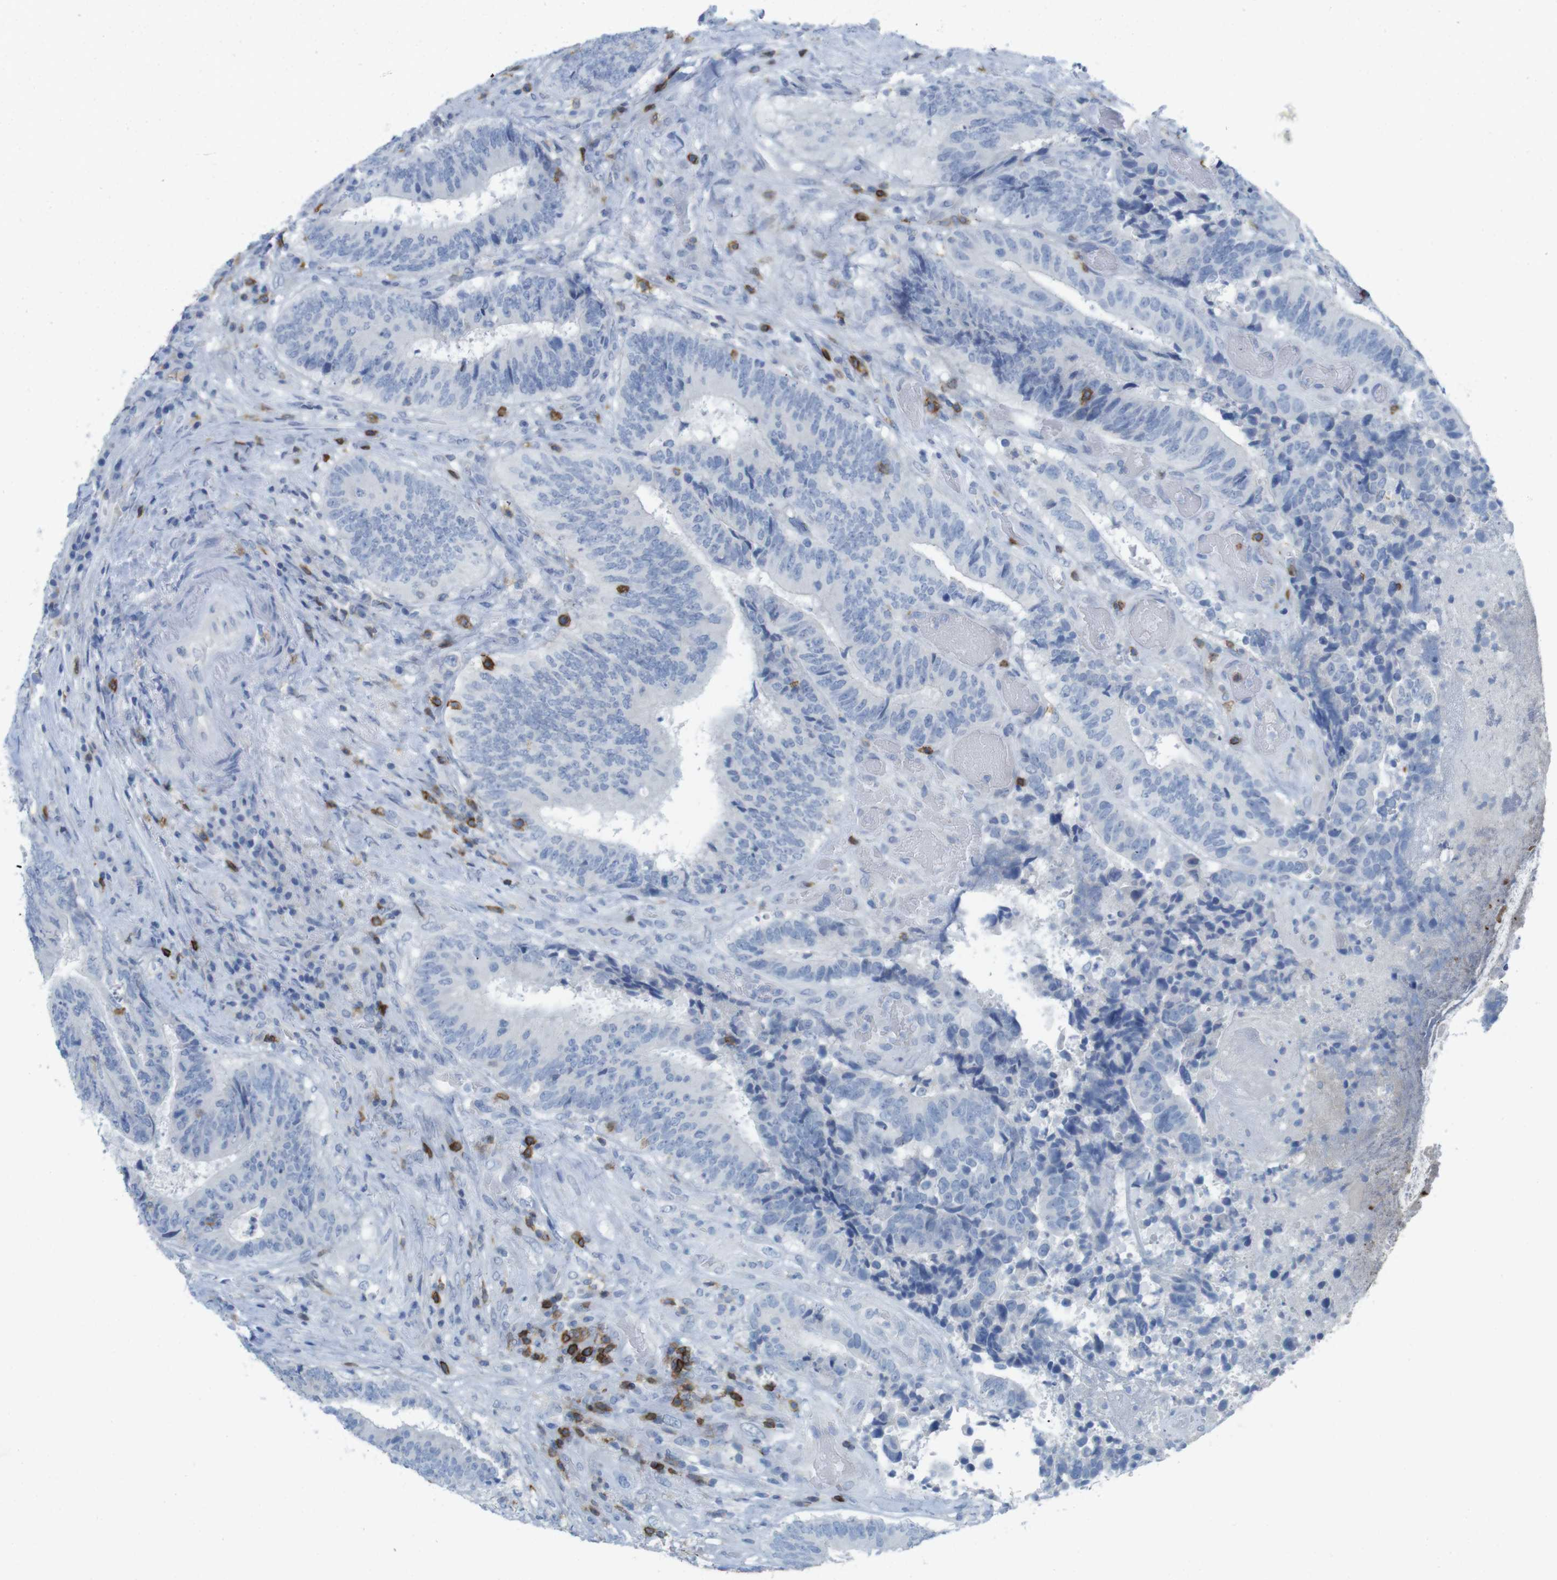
{"staining": {"intensity": "negative", "quantity": "none", "location": "none"}, "tissue": "colorectal cancer", "cell_type": "Tumor cells", "image_type": "cancer", "snomed": [{"axis": "morphology", "description": "Adenocarcinoma, NOS"}, {"axis": "topography", "description": "Rectum"}], "caption": "An immunohistochemistry (IHC) image of colorectal adenocarcinoma is shown. There is no staining in tumor cells of colorectal adenocarcinoma.", "gene": "CD5", "patient": {"sex": "male", "age": 72}}